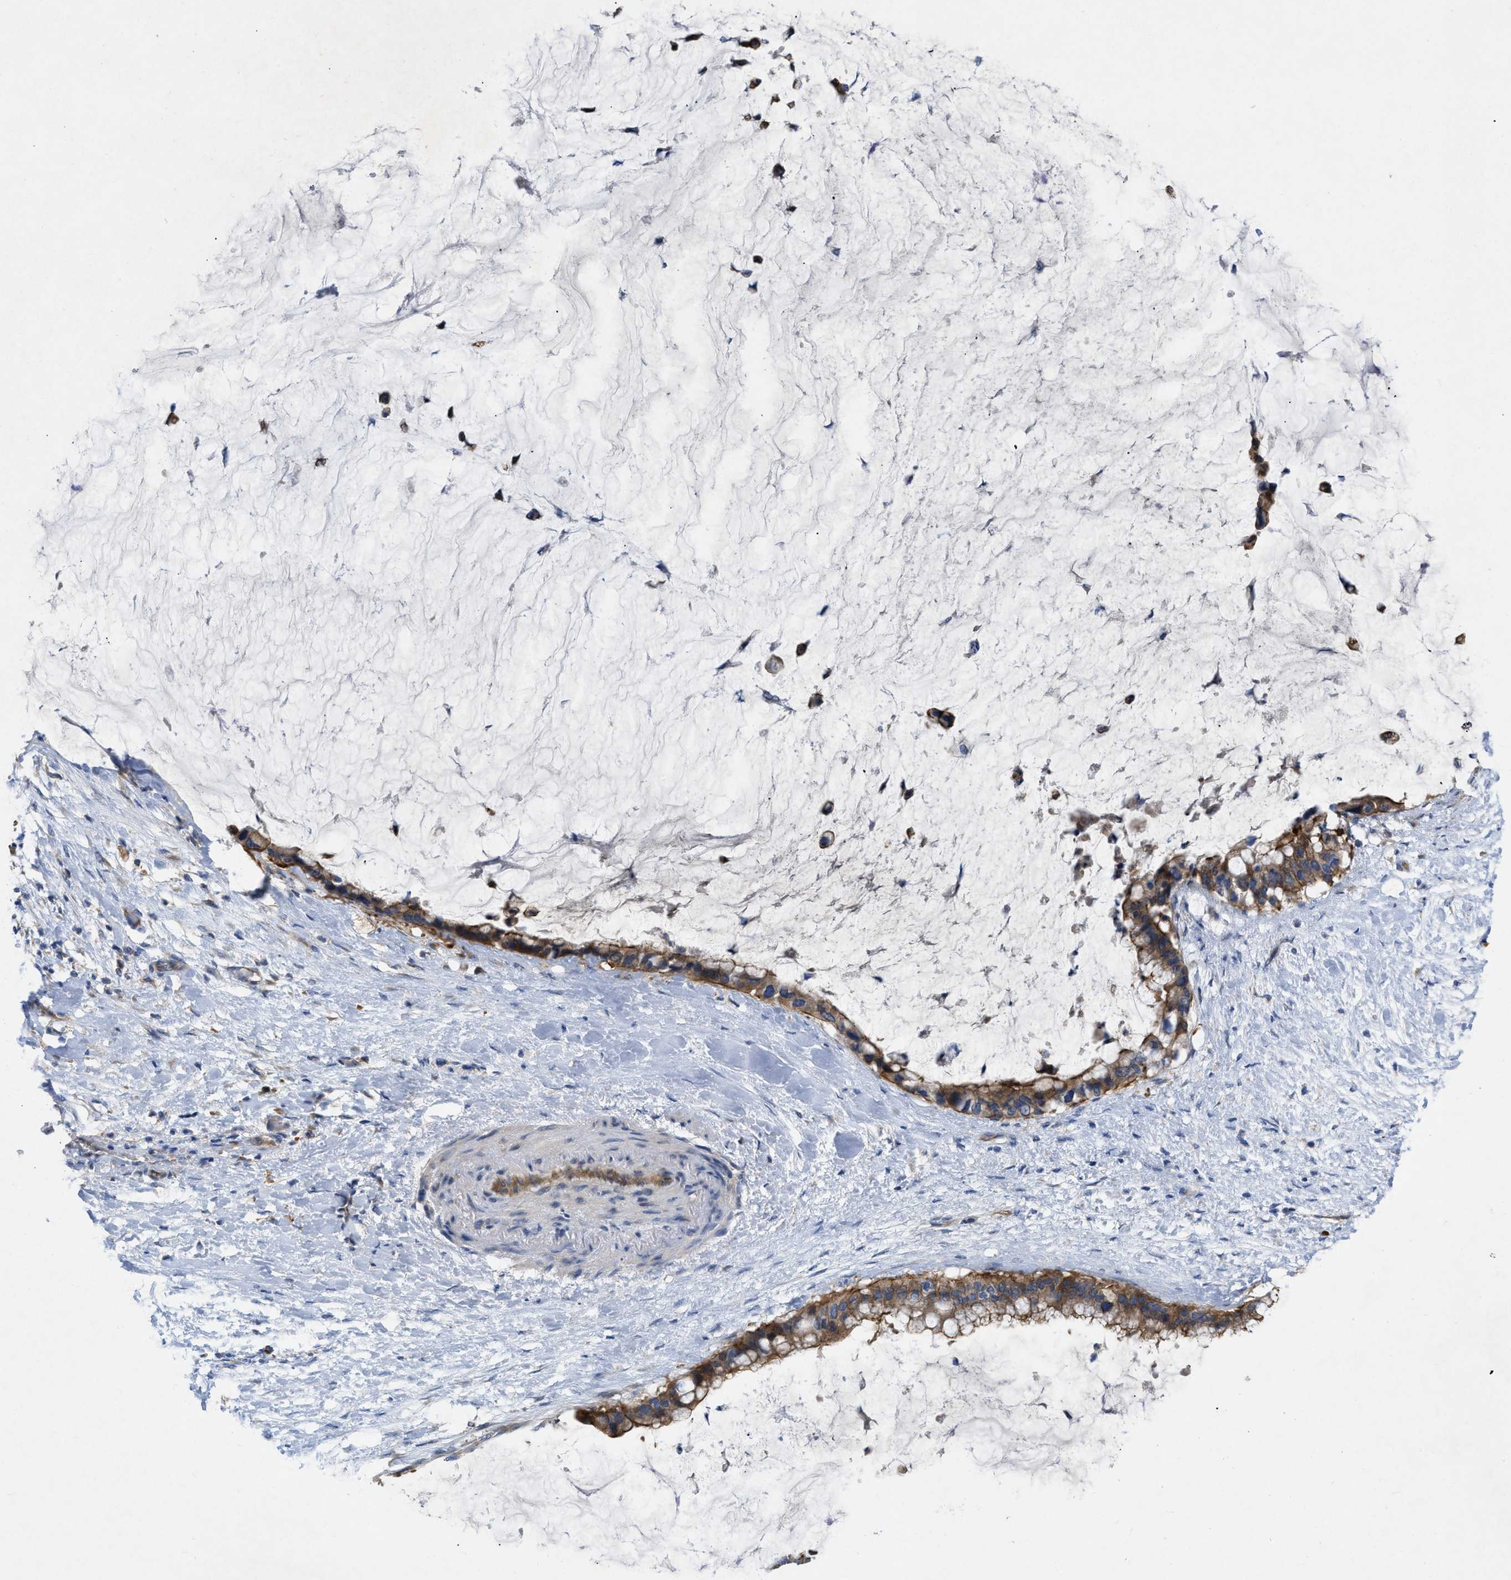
{"staining": {"intensity": "strong", "quantity": ">75%", "location": "cytoplasmic/membranous"}, "tissue": "pancreatic cancer", "cell_type": "Tumor cells", "image_type": "cancer", "snomed": [{"axis": "morphology", "description": "Adenocarcinoma, NOS"}, {"axis": "topography", "description": "Pancreas"}], "caption": "IHC of pancreatic adenocarcinoma shows high levels of strong cytoplasmic/membranous positivity in approximately >75% of tumor cells.", "gene": "TMEM131", "patient": {"sex": "male", "age": 41}}